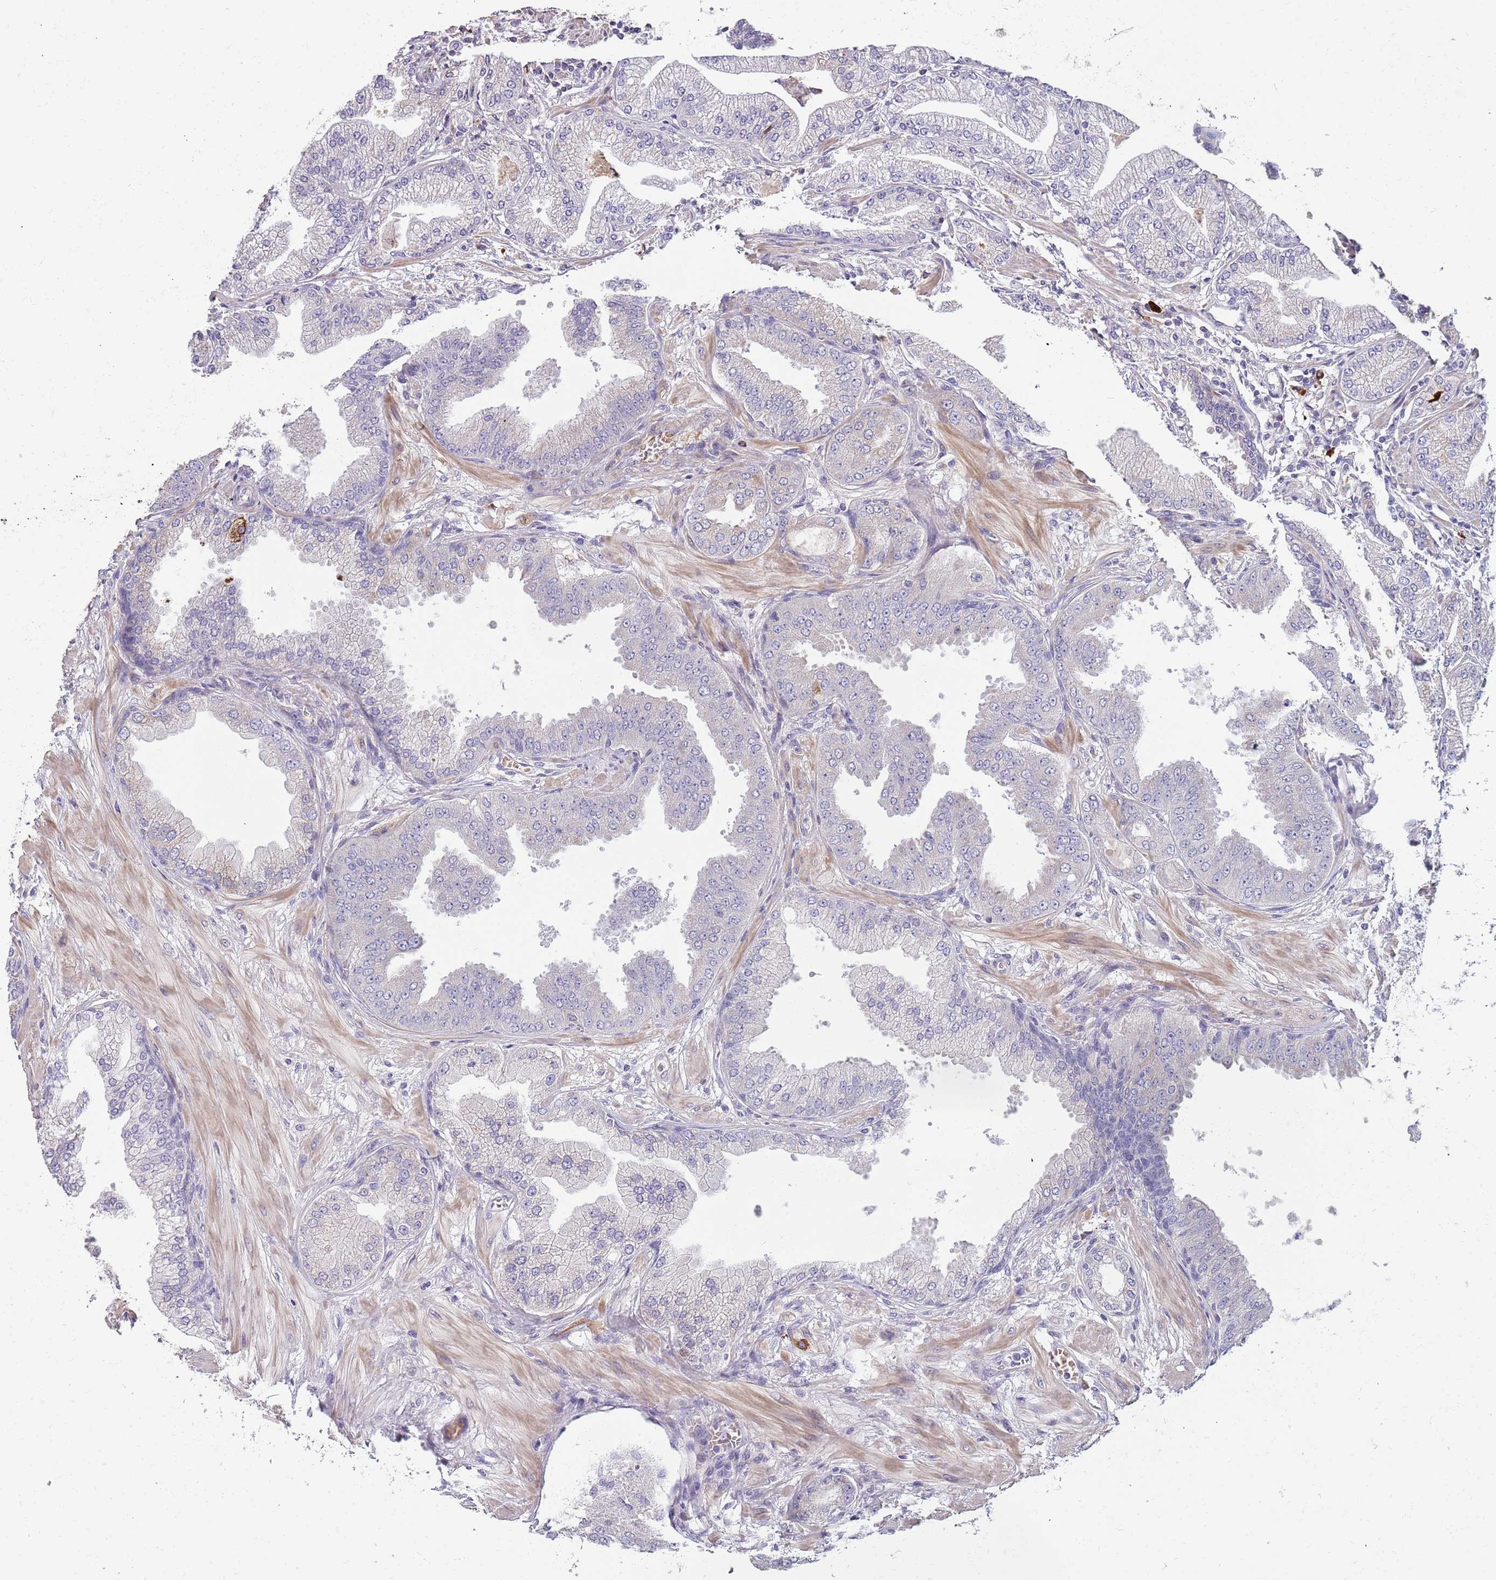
{"staining": {"intensity": "negative", "quantity": "none", "location": "none"}, "tissue": "prostate cancer", "cell_type": "Tumor cells", "image_type": "cancer", "snomed": [{"axis": "morphology", "description": "Adenocarcinoma, Low grade"}, {"axis": "topography", "description": "Prostate"}], "caption": "DAB (3,3'-diaminobenzidine) immunohistochemical staining of low-grade adenocarcinoma (prostate) reveals no significant expression in tumor cells. (DAB (3,3'-diaminobenzidine) IHC visualized using brightfield microscopy, high magnification).", "gene": "SUSD1", "patient": {"sex": "male", "age": 55}}